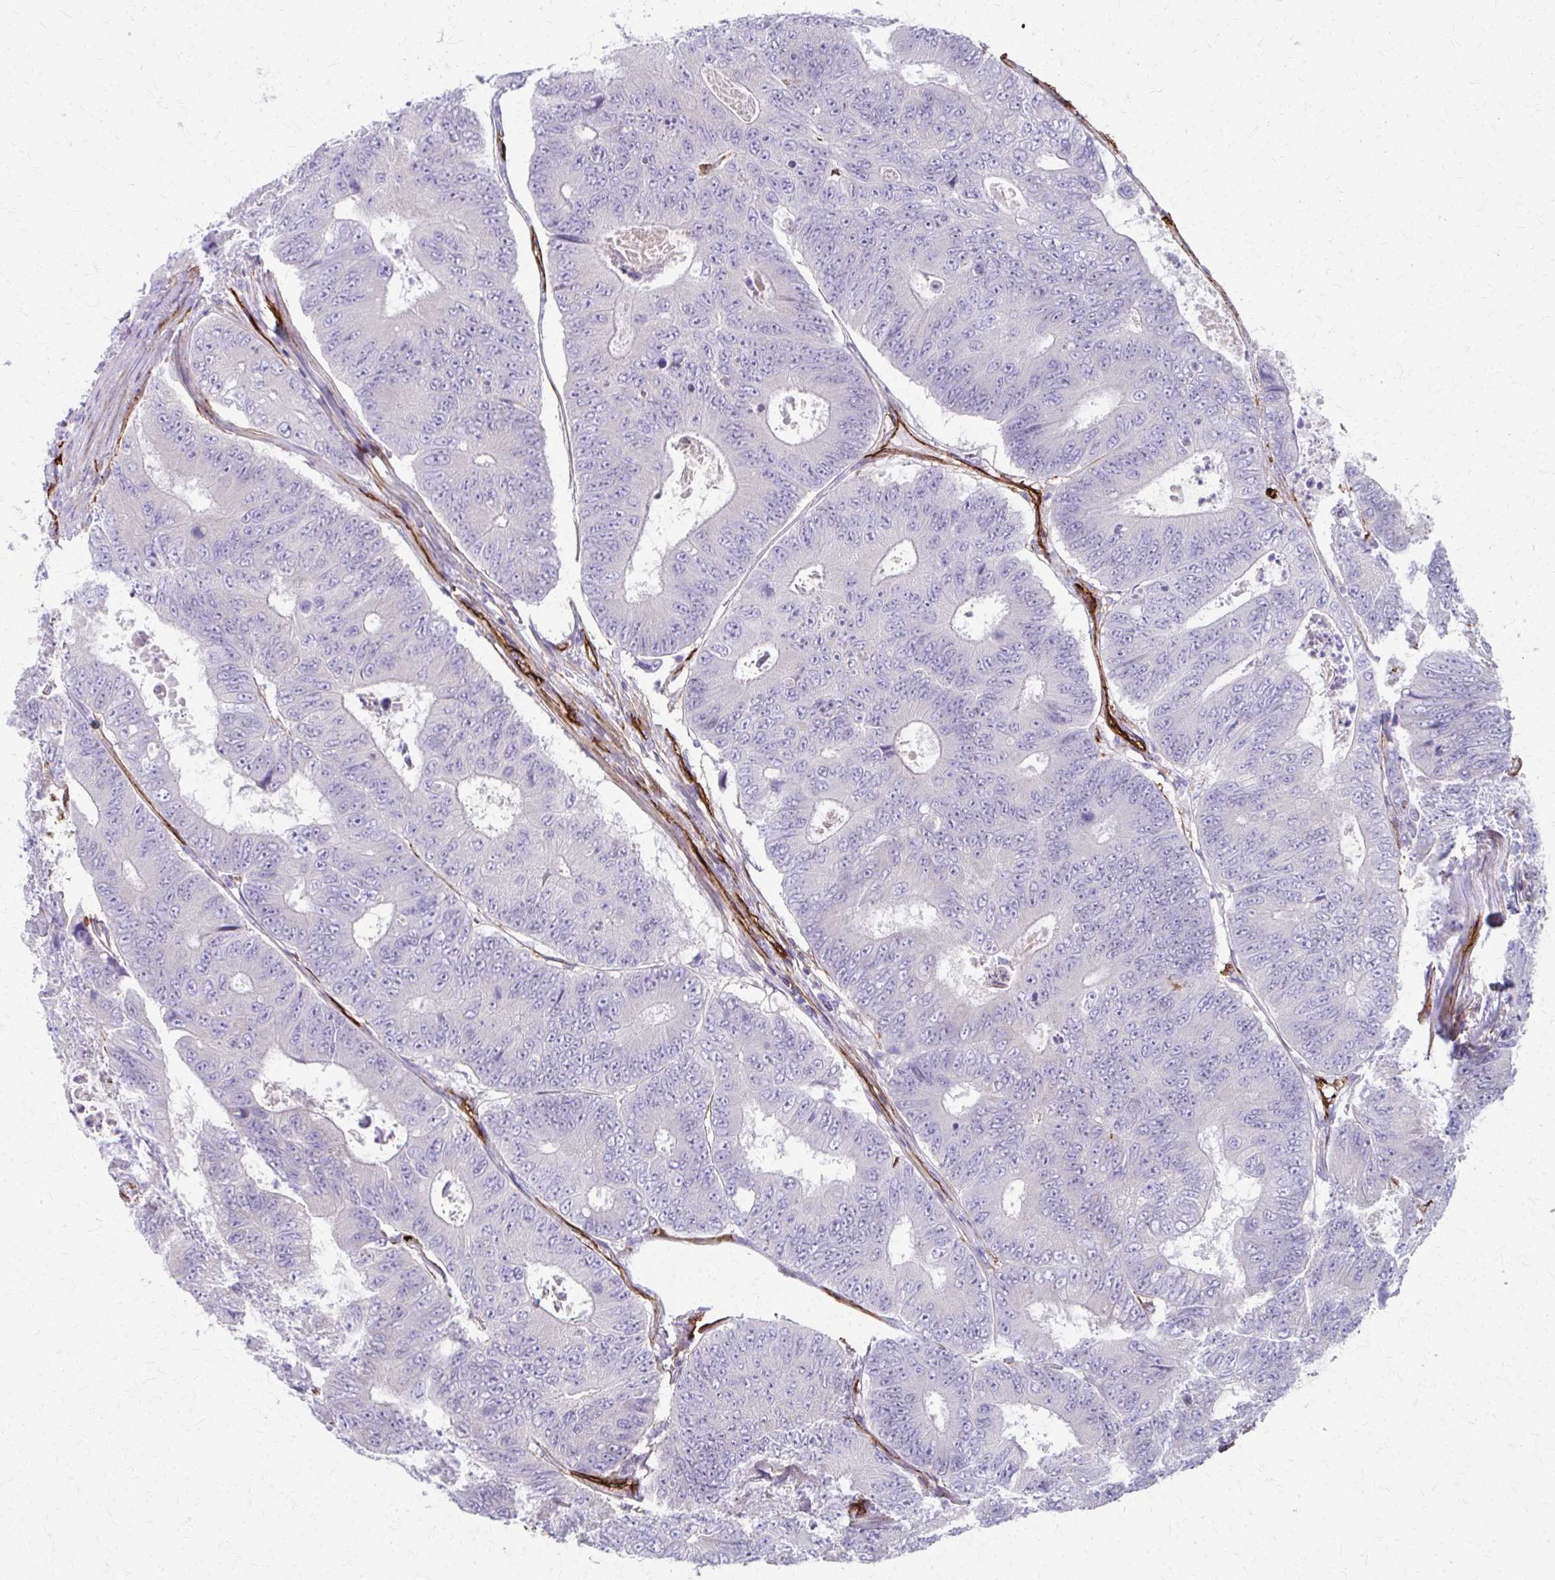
{"staining": {"intensity": "negative", "quantity": "none", "location": "none"}, "tissue": "colorectal cancer", "cell_type": "Tumor cells", "image_type": "cancer", "snomed": [{"axis": "morphology", "description": "Adenocarcinoma, NOS"}, {"axis": "topography", "description": "Colon"}], "caption": "Histopathology image shows no significant protein expression in tumor cells of colorectal cancer.", "gene": "ADIPOQ", "patient": {"sex": "female", "age": 48}}